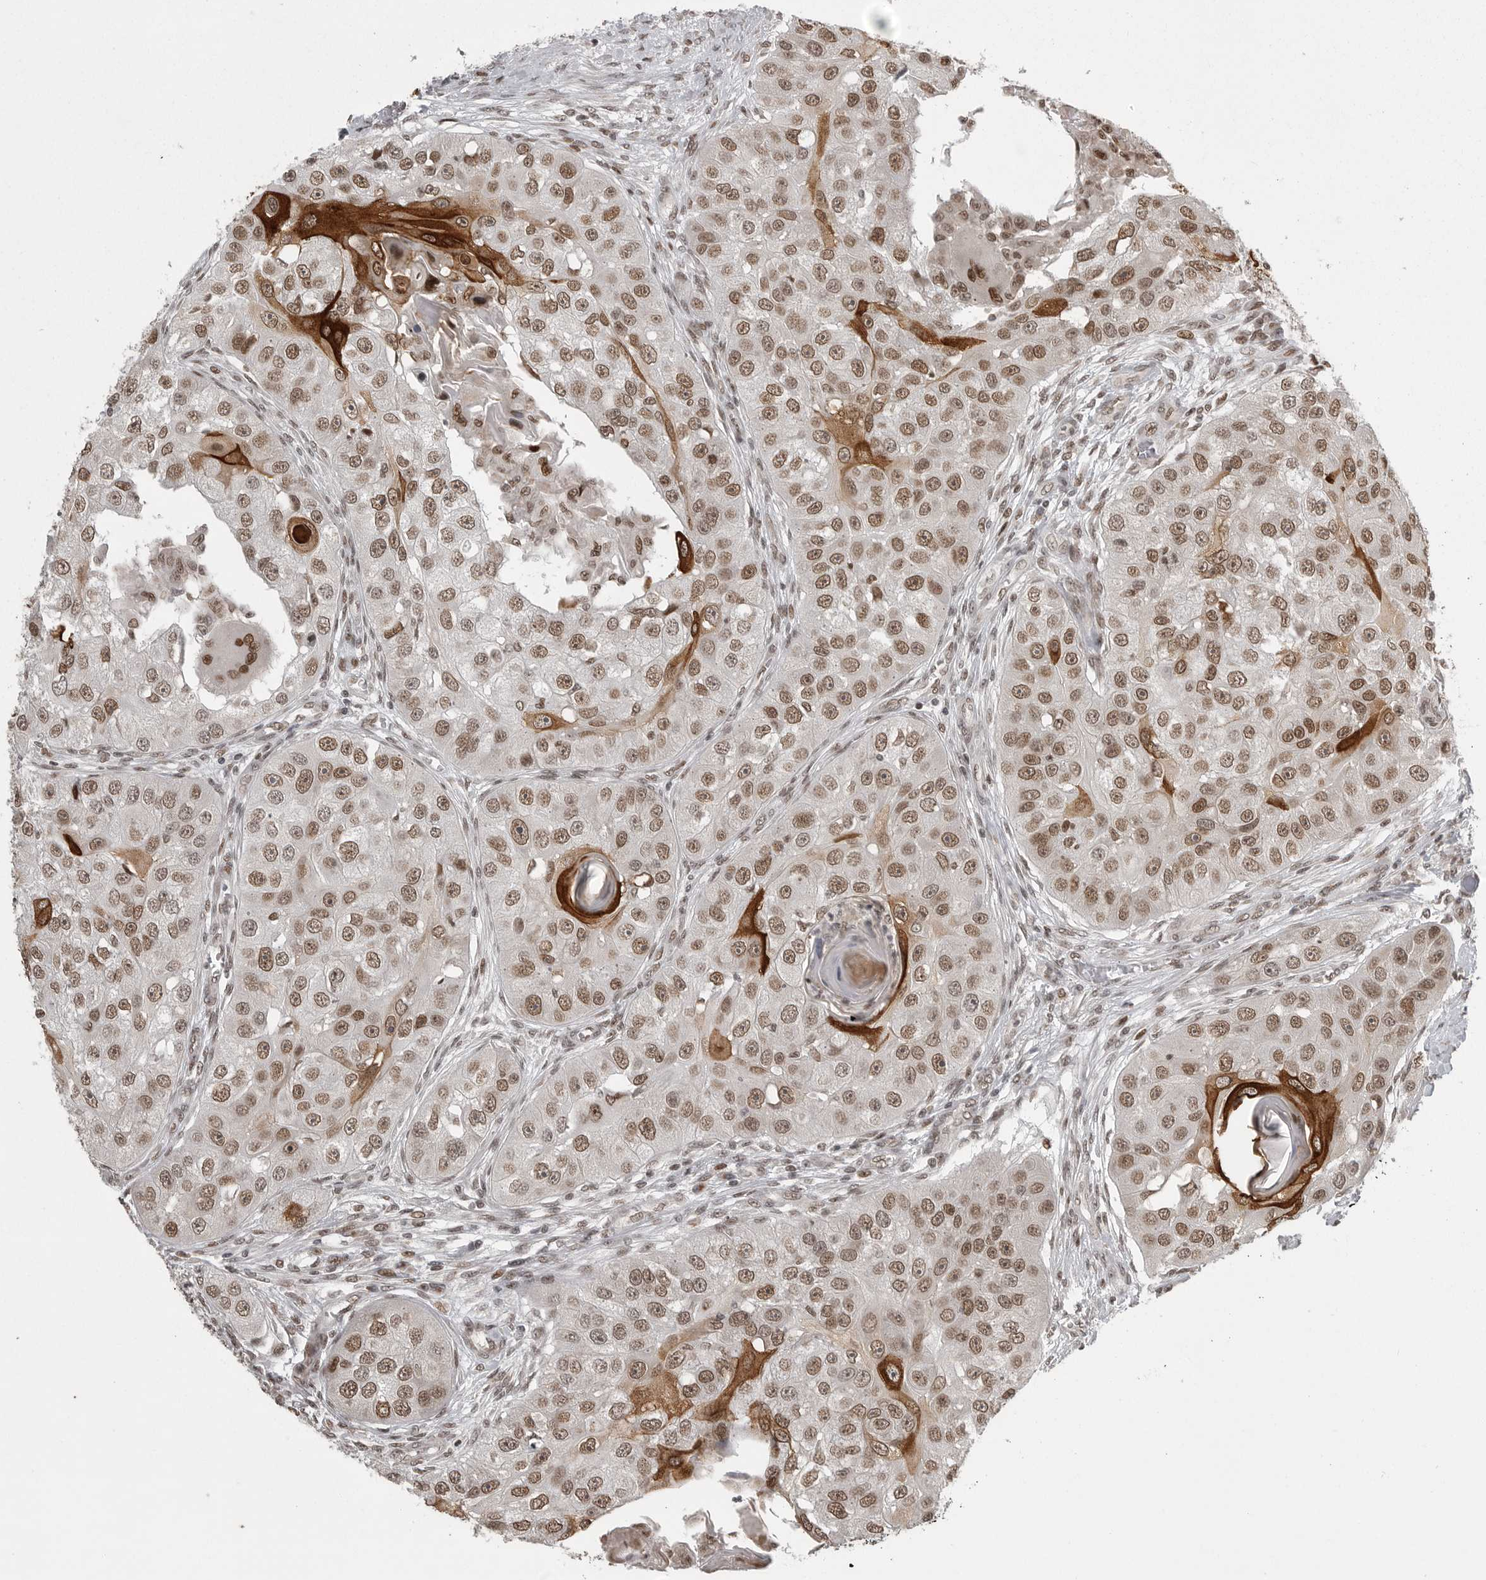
{"staining": {"intensity": "moderate", "quantity": ">75%", "location": "nuclear"}, "tissue": "head and neck cancer", "cell_type": "Tumor cells", "image_type": "cancer", "snomed": [{"axis": "morphology", "description": "Normal tissue, NOS"}, {"axis": "morphology", "description": "Squamous cell carcinoma, NOS"}, {"axis": "topography", "description": "Skeletal muscle"}, {"axis": "topography", "description": "Head-Neck"}], "caption": "Squamous cell carcinoma (head and neck) was stained to show a protein in brown. There is medium levels of moderate nuclear staining in approximately >75% of tumor cells. (DAB IHC, brown staining for protein, blue staining for nuclei).", "gene": "YAF2", "patient": {"sex": "male", "age": 51}}